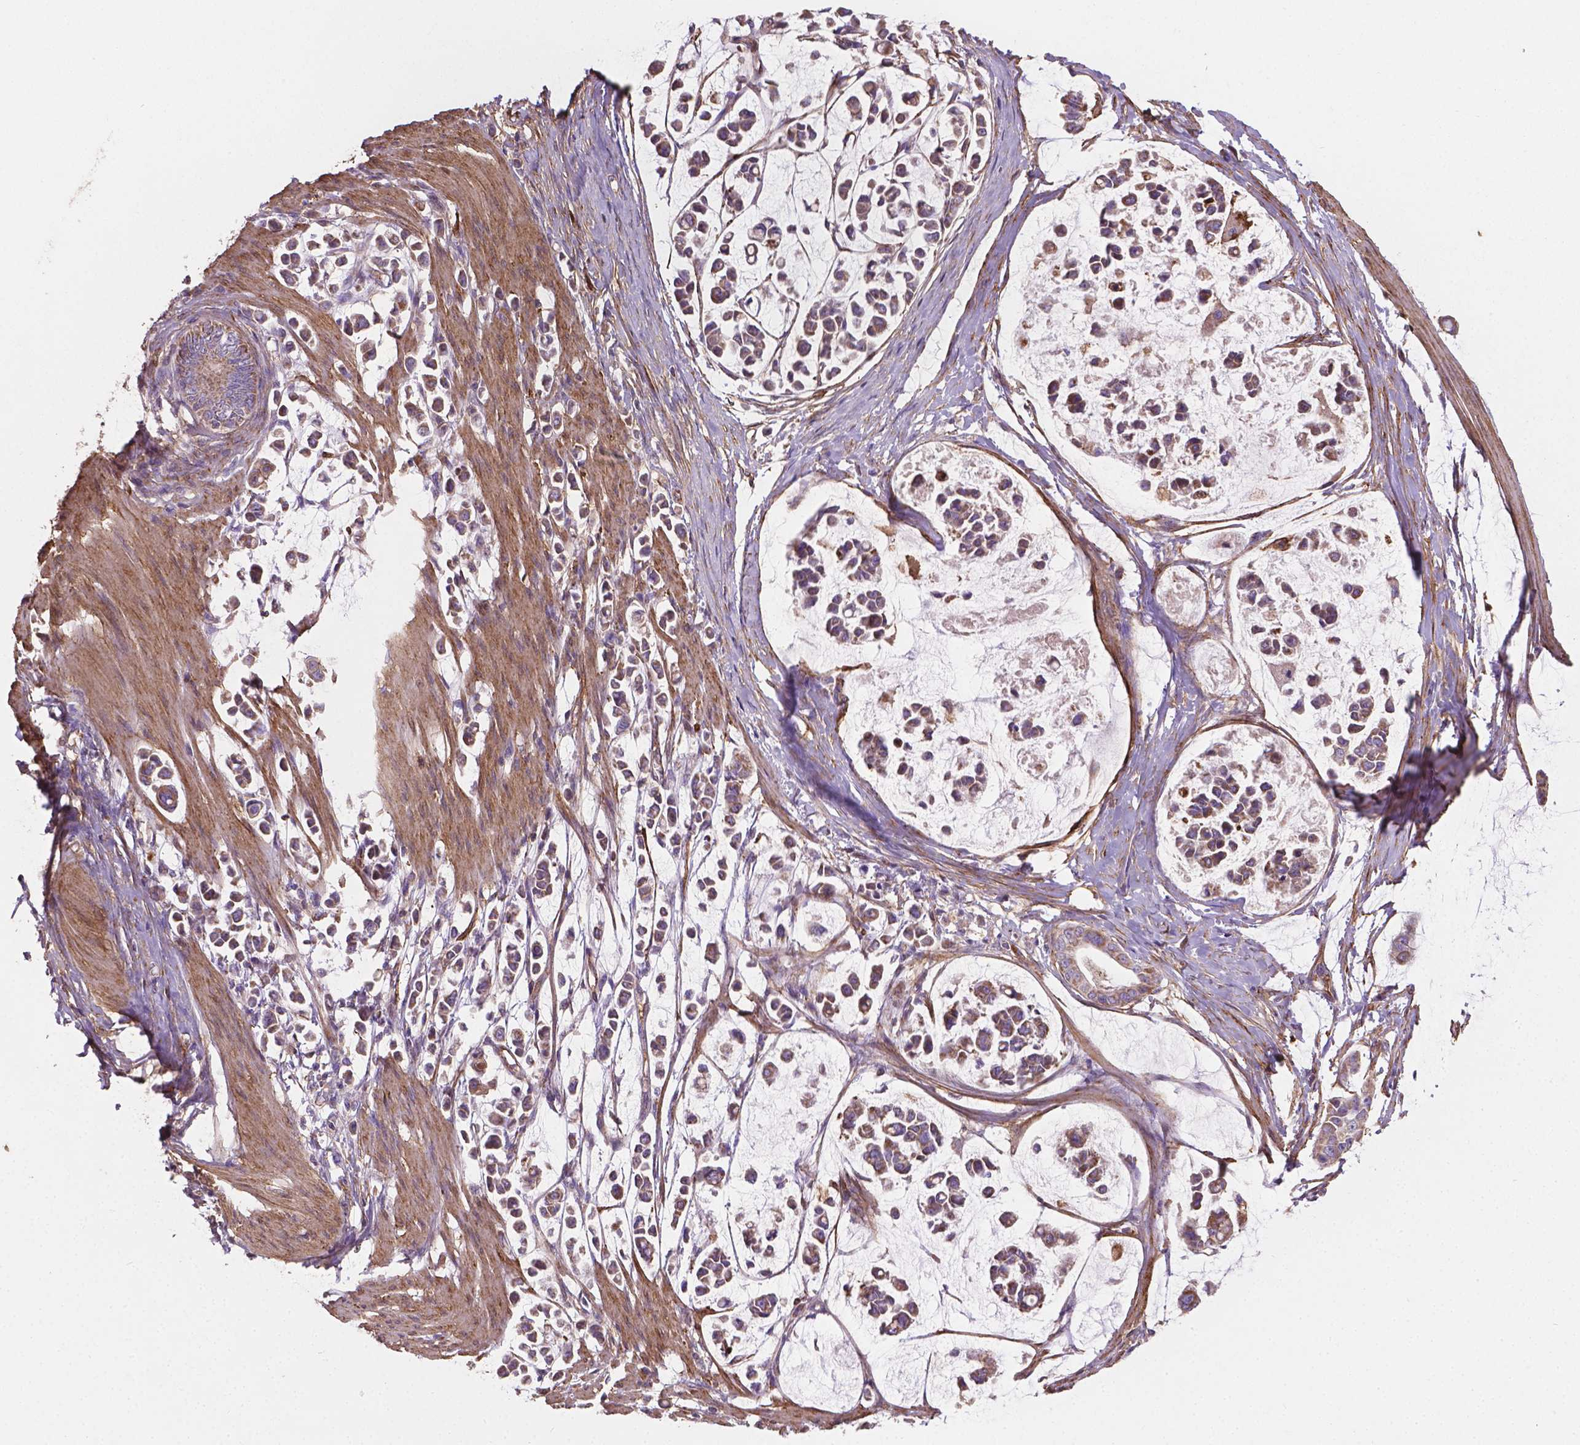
{"staining": {"intensity": "moderate", "quantity": ">75%", "location": "cytoplasmic/membranous"}, "tissue": "stomach cancer", "cell_type": "Tumor cells", "image_type": "cancer", "snomed": [{"axis": "morphology", "description": "Adenocarcinoma, NOS"}, {"axis": "topography", "description": "Stomach"}], "caption": "Protein positivity by IHC displays moderate cytoplasmic/membranous staining in about >75% of tumor cells in stomach cancer (adenocarcinoma).", "gene": "TCAF1", "patient": {"sex": "male", "age": 82}}